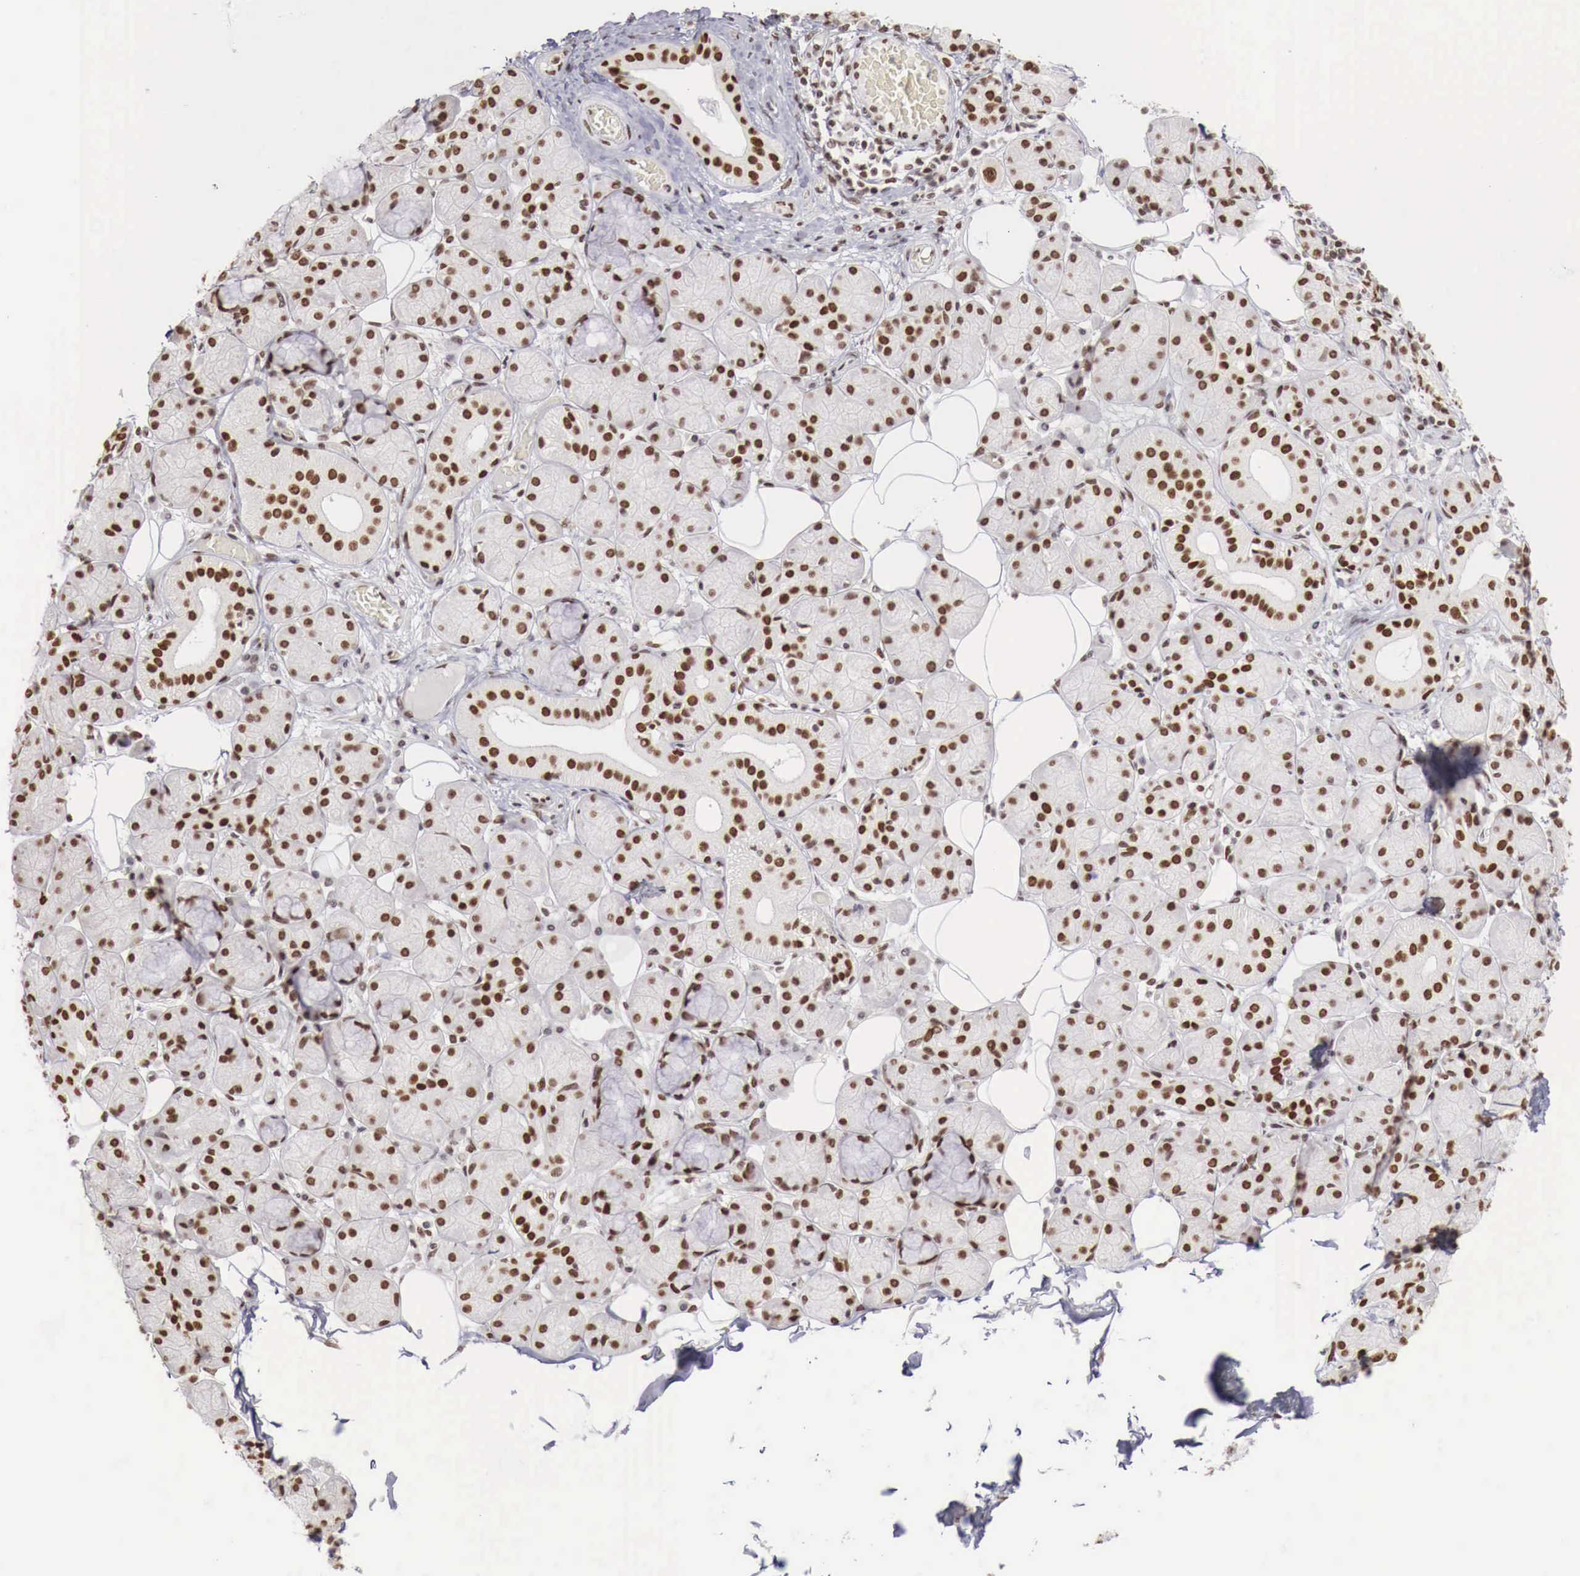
{"staining": {"intensity": "strong", "quantity": ">75%", "location": "nuclear"}, "tissue": "salivary gland", "cell_type": "Glandular cells", "image_type": "normal", "snomed": [{"axis": "morphology", "description": "Normal tissue, NOS"}, {"axis": "topography", "description": "Salivary gland"}], "caption": "The photomicrograph reveals staining of unremarkable salivary gland, revealing strong nuclear protein staining (brown color) within glandular cells. Using DAB (3,3'-diaminobenzidine) (brown) and hematoxylin (blue) stains, captured at high magnification using brightfield microscopy.", "gene": "PHF14", "patient": {"sex": "male", "age": 54}}